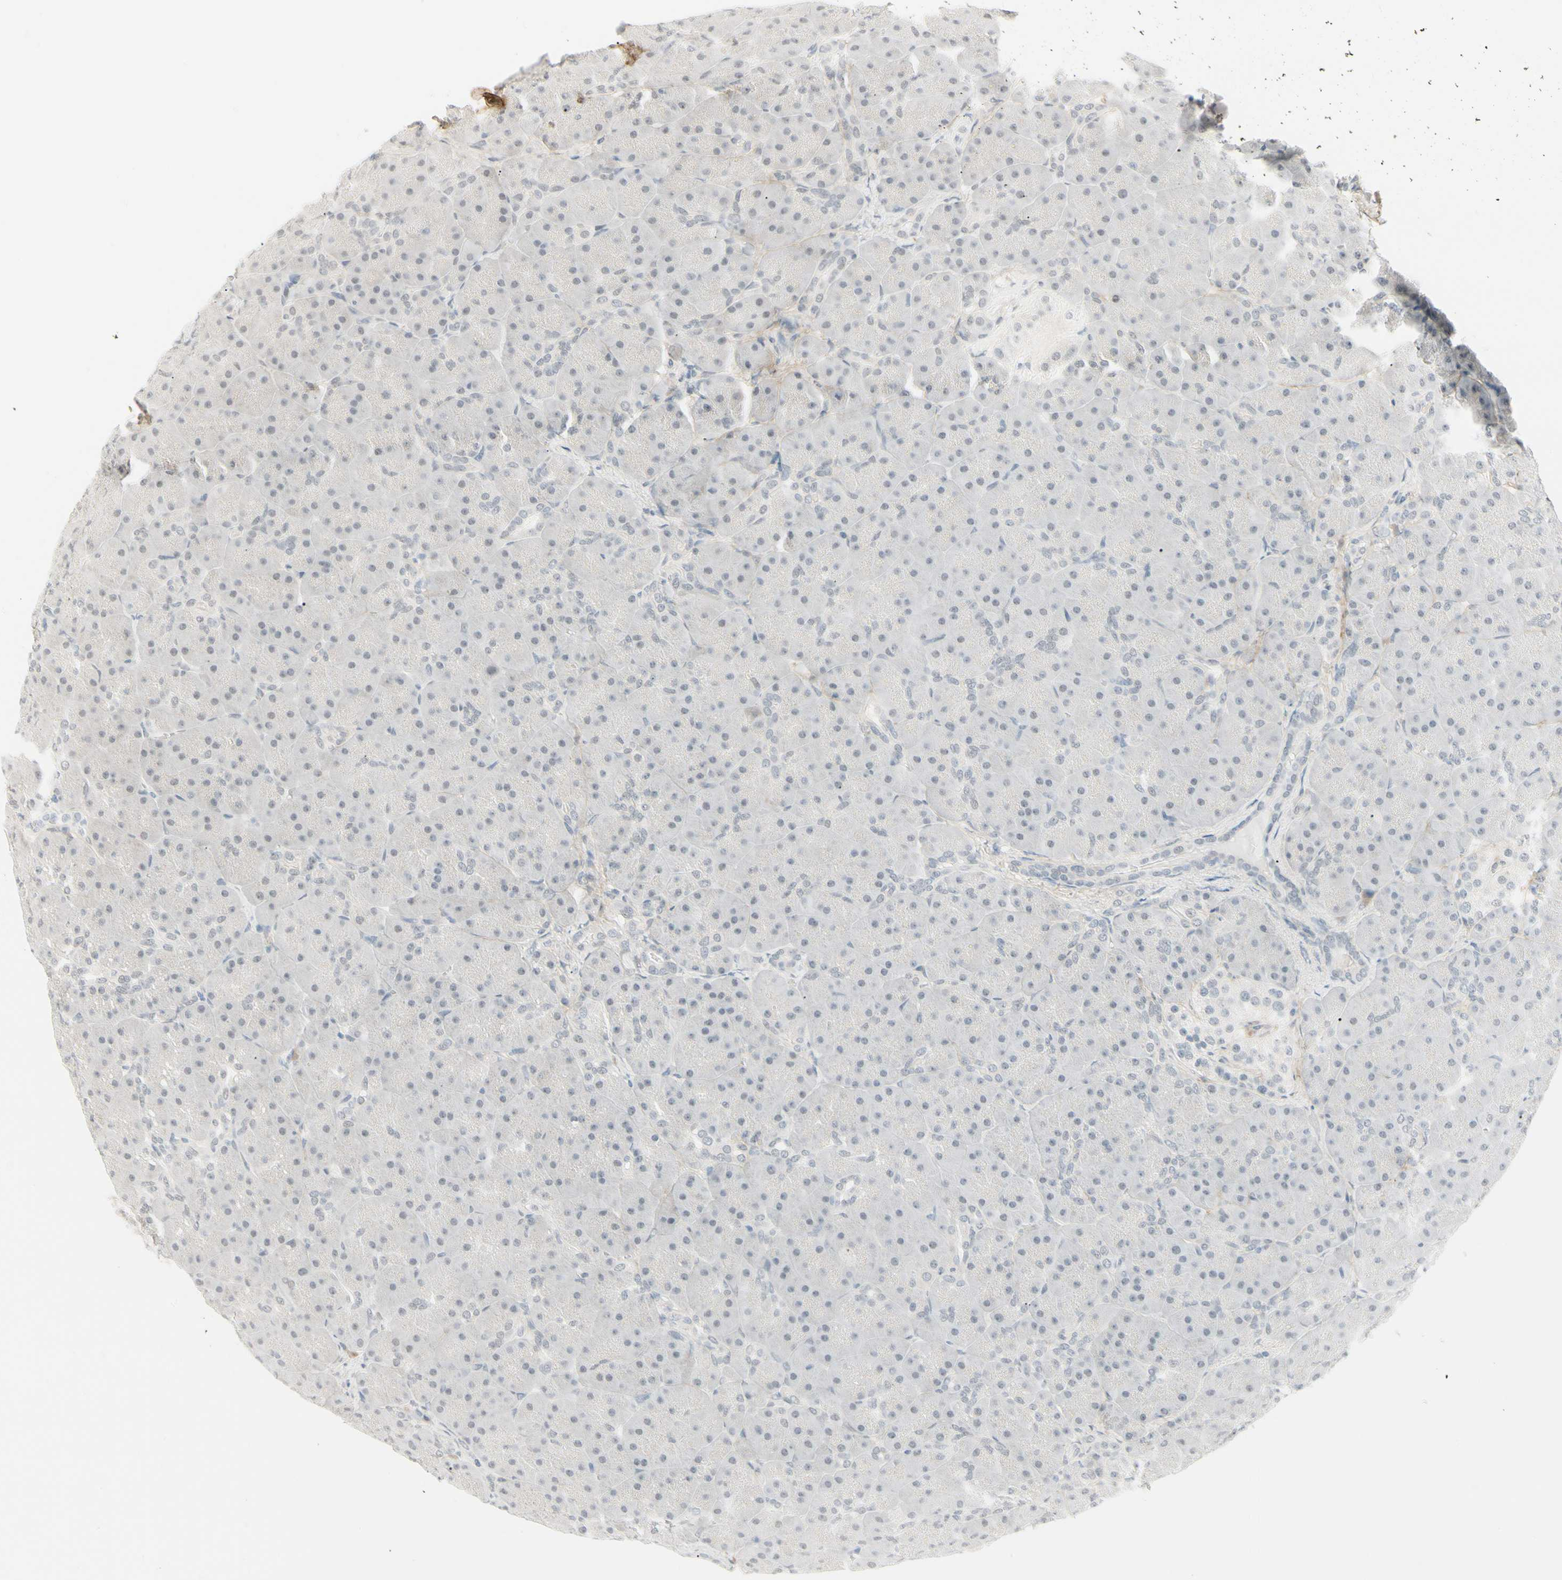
{"staining": {"intensity": "weak", "quantity": "<25%", "location": "cytoplasmic/membranous"}, "tissue": "pancreas", "cell_type": "Exocrine glandular cells", "image_type": "normal", "snomed": [{"axis": "morphology", "description": "Normal tissue, NOS"}, {"axis": "topography", "description": "Pancreas"}], "caption": "A high-resolution image shows immunohistochemistry (IHC) staining of benign pancreas, which exhibits no significant staining in exocrine glandular cells. (Stains: DAB (3,3'-diaminobenzidine) immunohistochemistry with hematoxylin counter stain, Microscopy: brightfield microscopy at high magnification).", "gene": "ASPN", "patient": {"sex": "male", "age": 66}}